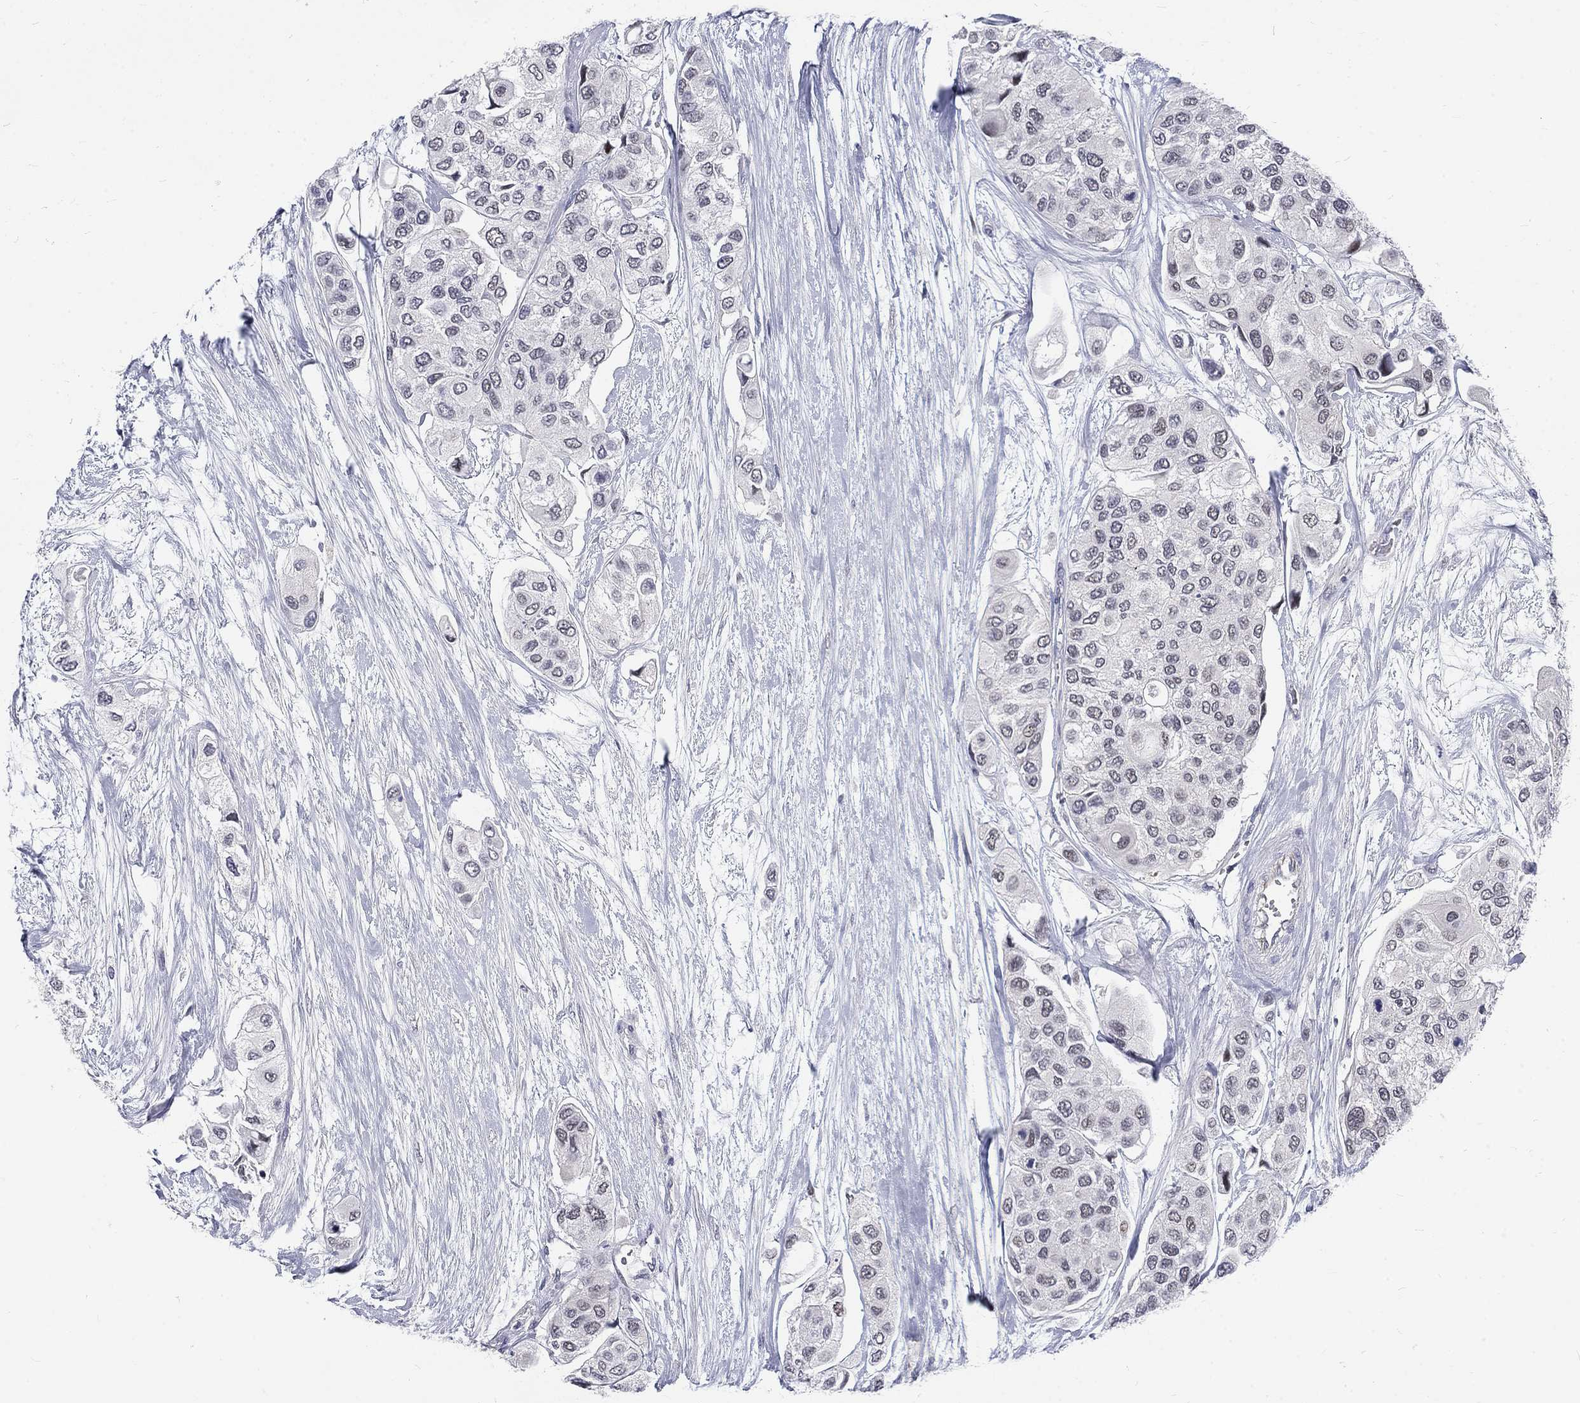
{"staining": {"intensity": "negative", "quantity": "none", "location": "none"}, "tissue": "urothelial cancer", "cell_type": "Tumor cells", "image_type": "cancer", "snomed": [{"axis": "morphology", "description": "Urothelial carcinoma, High grade"}, {"axis": "topography", "description": "Urinary bladder"}], "caption": "Human urothelial cancer stained for a protein using immunohistochemistry exhibits no expression in tumor cells.", "gene": "PHKA1", "patient": {"sex": "male", "age": 77}}